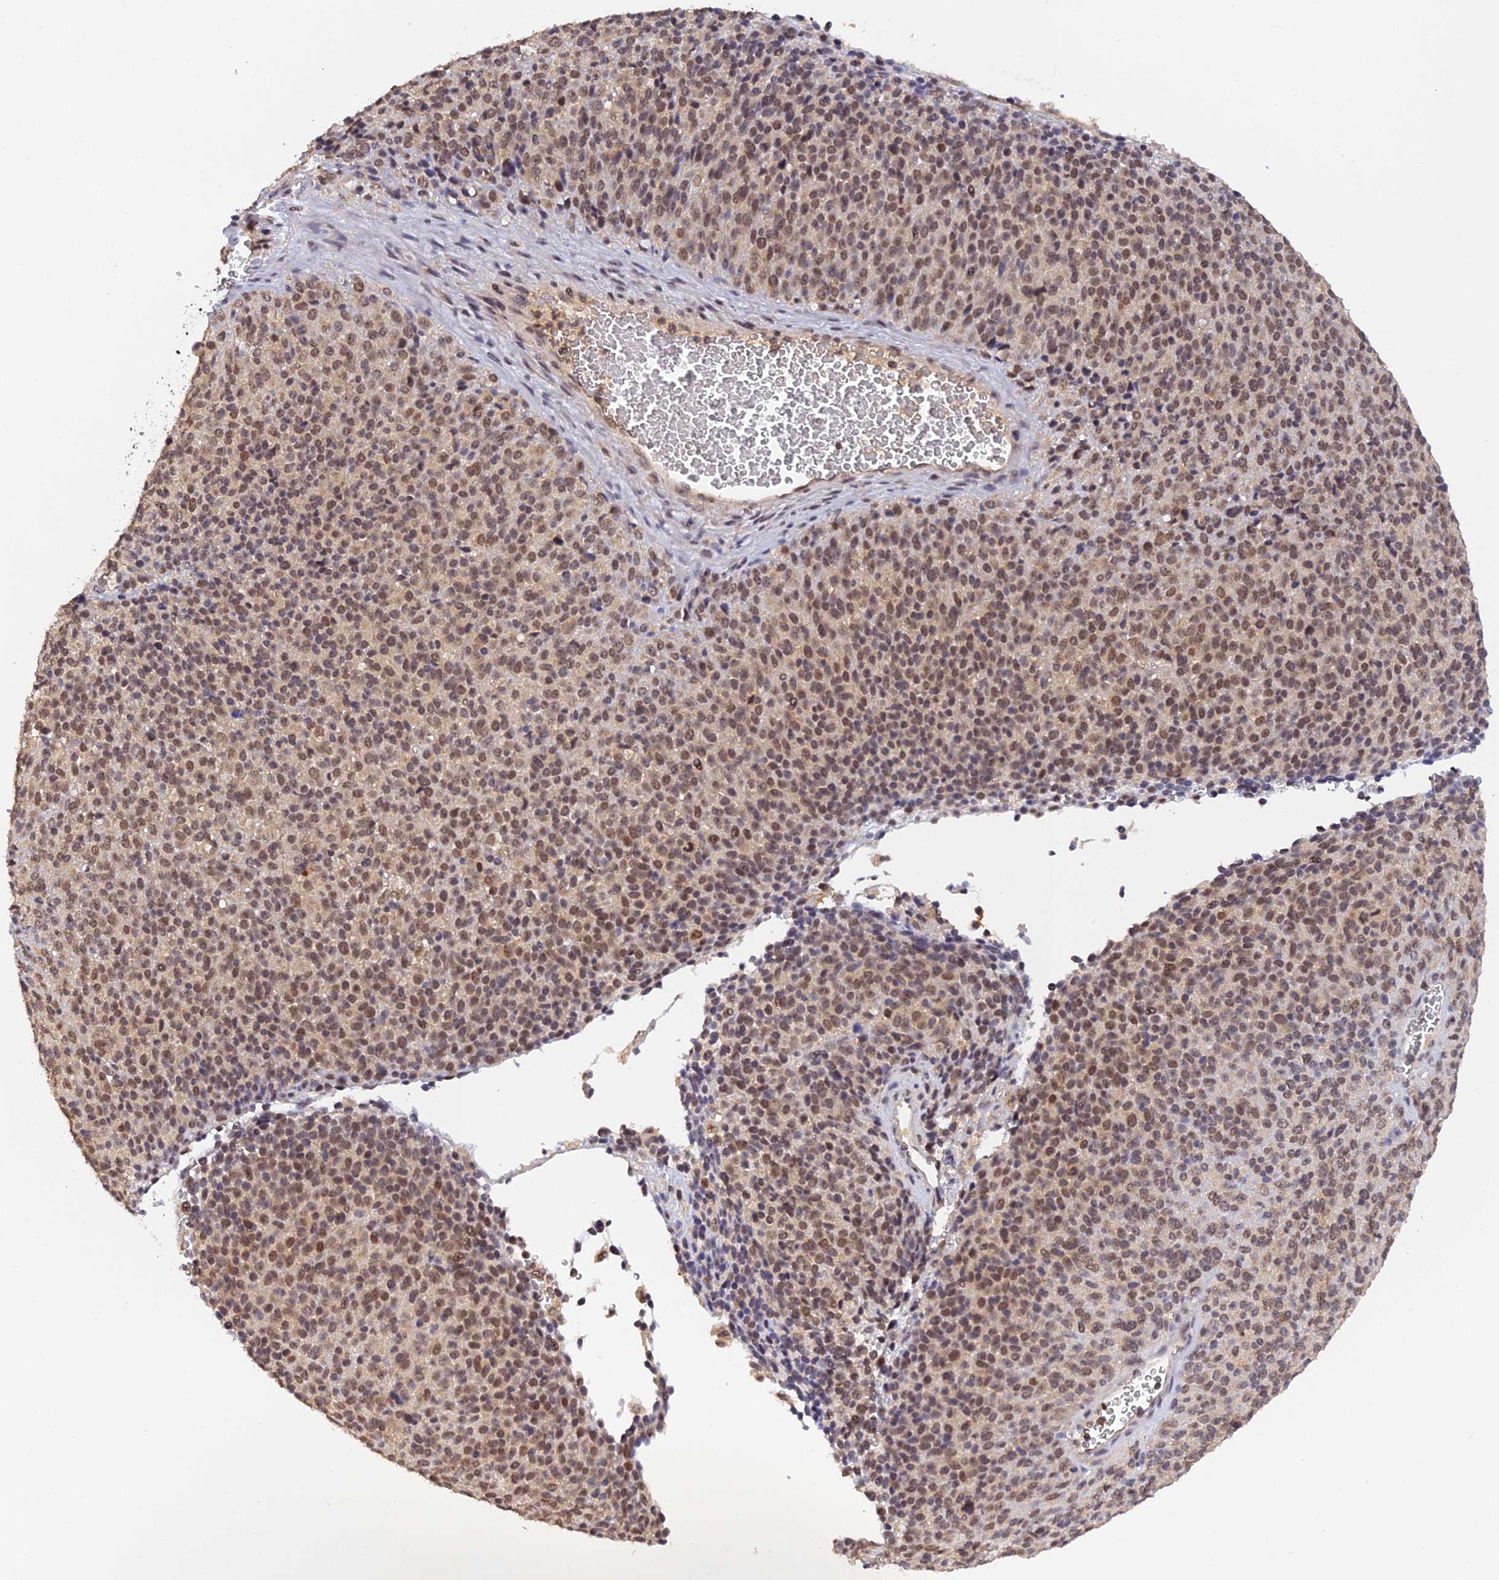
{"staining": {"intensity": "moderate", "quantity": ">75%", "location": "nuclear"}, "tissue": "melanoma", "cell_type": "Tumor cells", "image_type": "cancer", "snomed": [{"axis": "morphology", "description": "Malignant melanoma, Metastatic site"}, {"axis": "topography", "description": "Brain"}], "caption": "A photomicrograph of malignant melanoma (metastatic site) stained for a protein exhibits moderate nuclear brown staining in tumor cells. (DAB (3,3'-diaminobenzidine) IHC with brightfield microscopy, high magnification).", "gene": "ZNF436", "patient": {"sex": "female", "age": 56}}